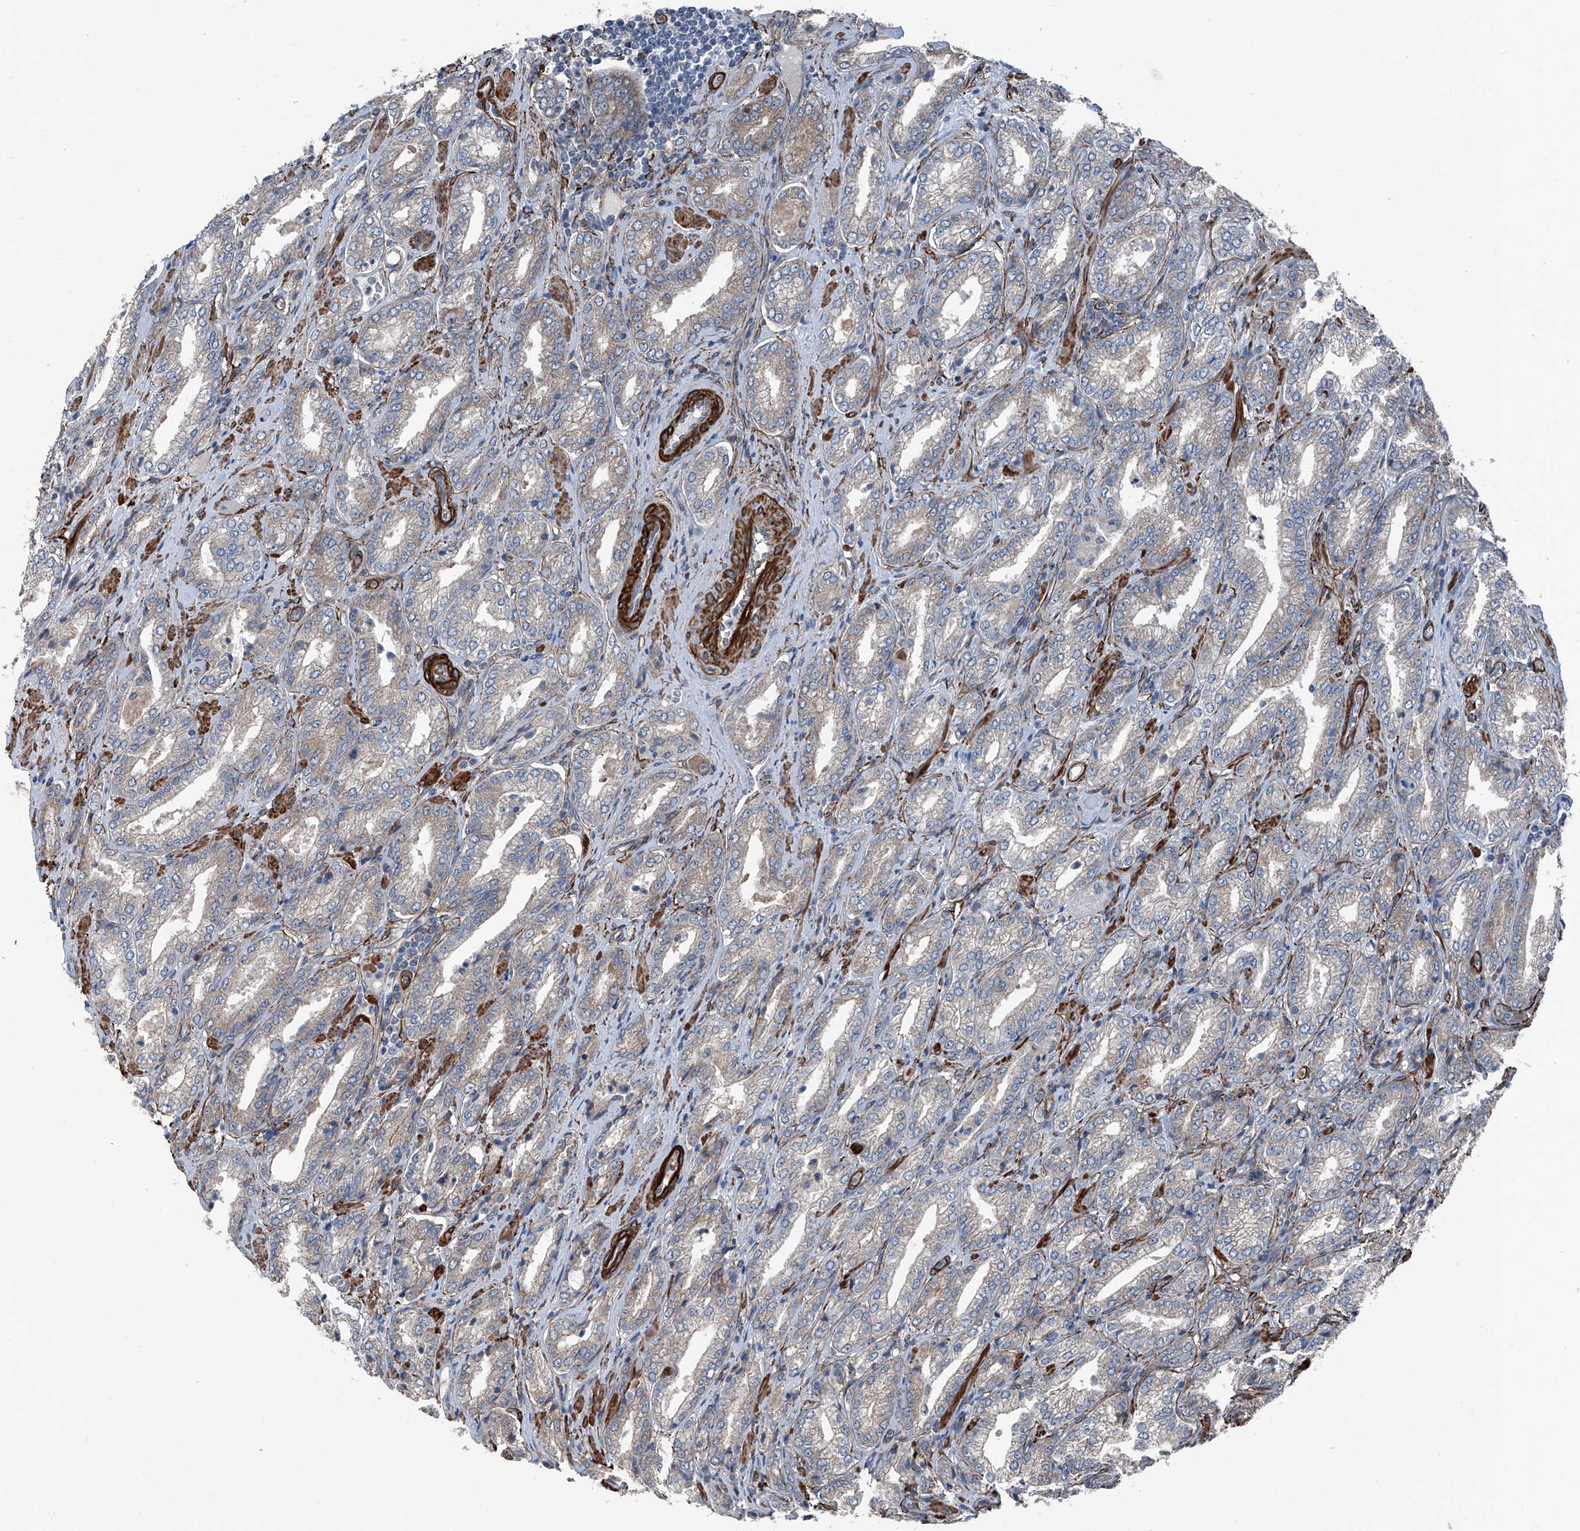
{"staining": {"intensity": "weak", "quantity": "<25%", "location": "cytoplasmic/membranous"}, "tissue": "prostate cancer", "cell_type": "Tumor cells", "image_type": "cancer", "snomed": [{"axis": "morphology", "description": "Adenocarcinoma, Low grade"}, {"axis": "topography", "description": "Prostate"}], "caption": "Immunohistochemical staining of human prostate low-grade adenocarcinoma shows no significant expression in tumor cells.", "gene": "COA7", "patient": {"sex": "male", "age": 62}}